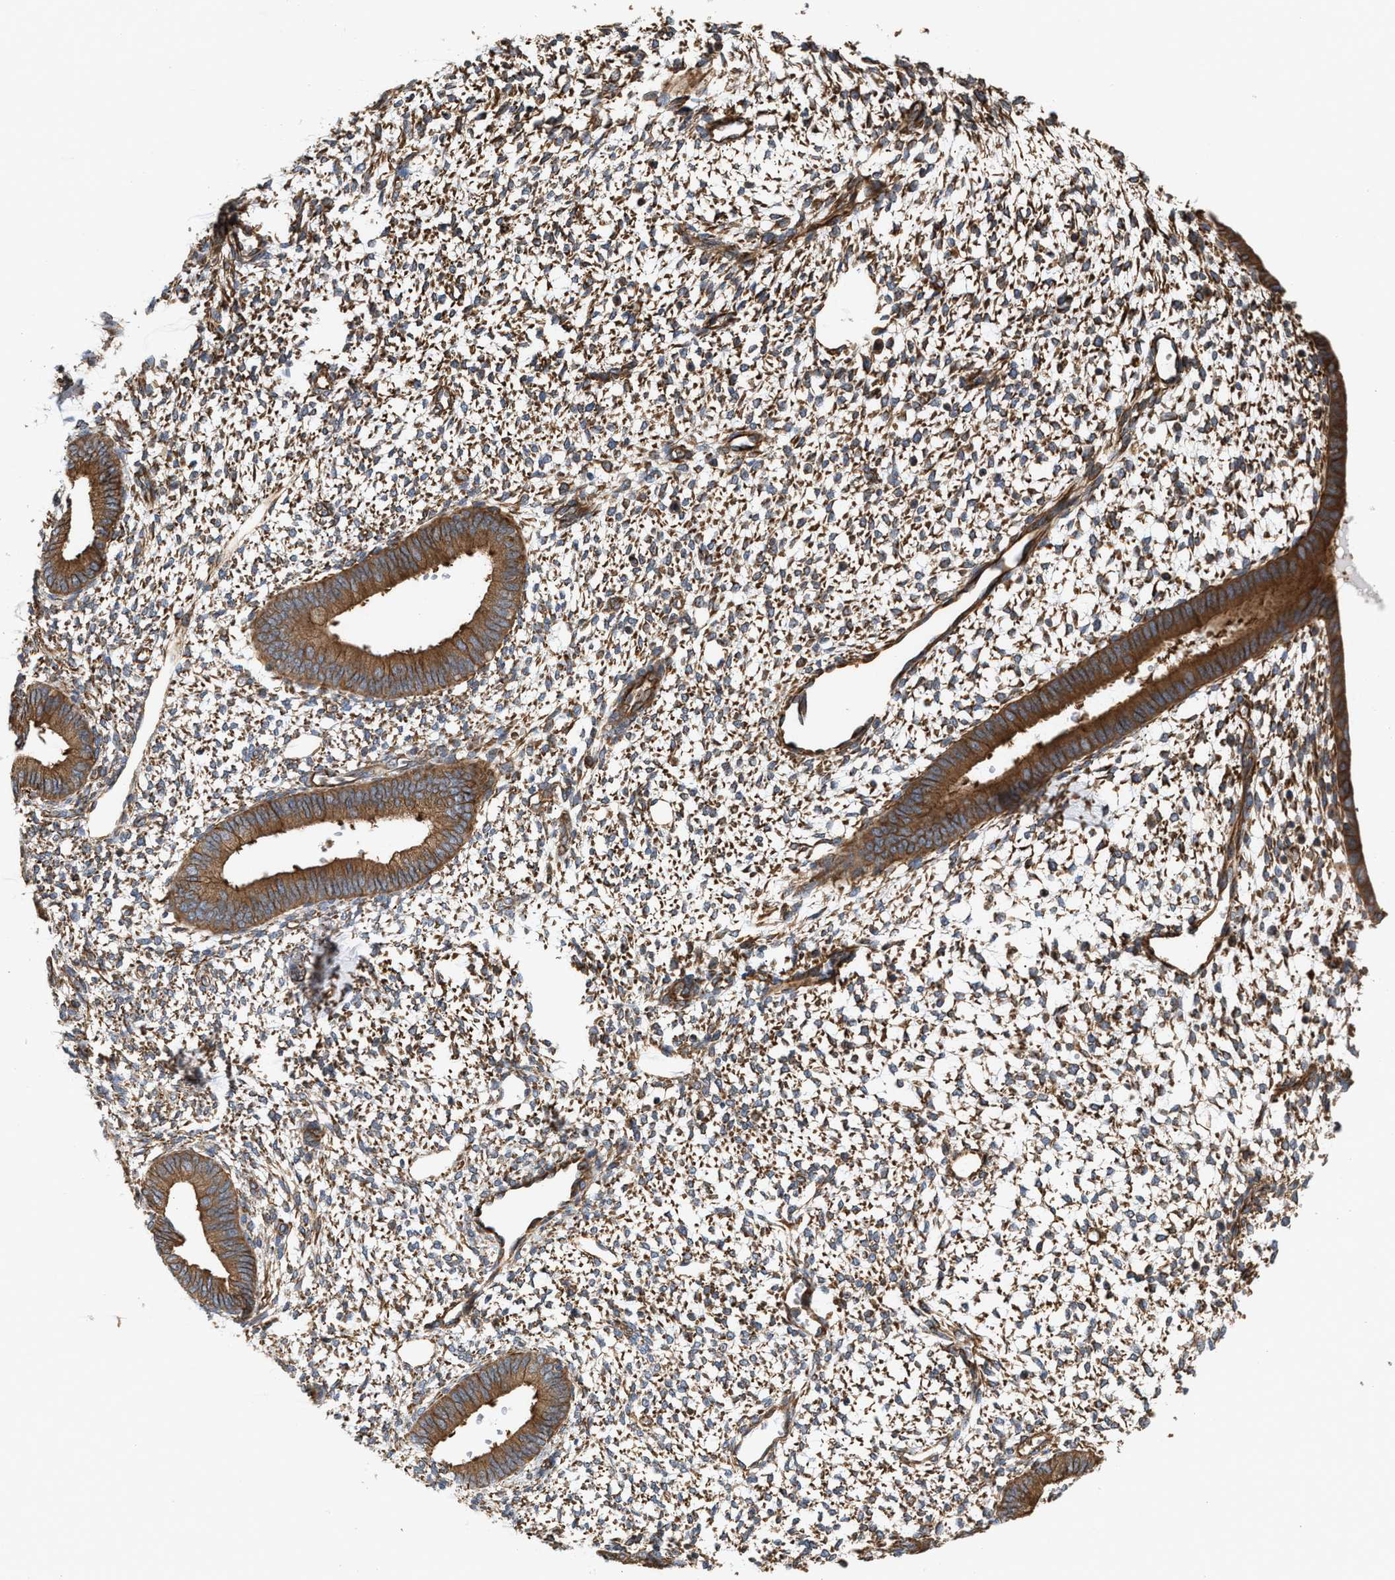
{"staining": {"intensity": "moderate", "quantity": ">75%", "location": "cytoplasmic/membranous"}, "tissue": "endometrium", "cell_type": "Cells in endometrial stroma", "image_type": "normal", "snomed": [{"axis": "morphology", "description": "Normal tissue, NOS"}, {"axis": "topography", "description": "Endometrium"}], "caption": "This is an image of immunohistochemistry staining of benign endometrium, which shows moderate staining in the cytoplasmic/membranous of cells in endometrial stroma.", "gene": "EPS15L1", "patient": {"sex": "female", "age": 46}}